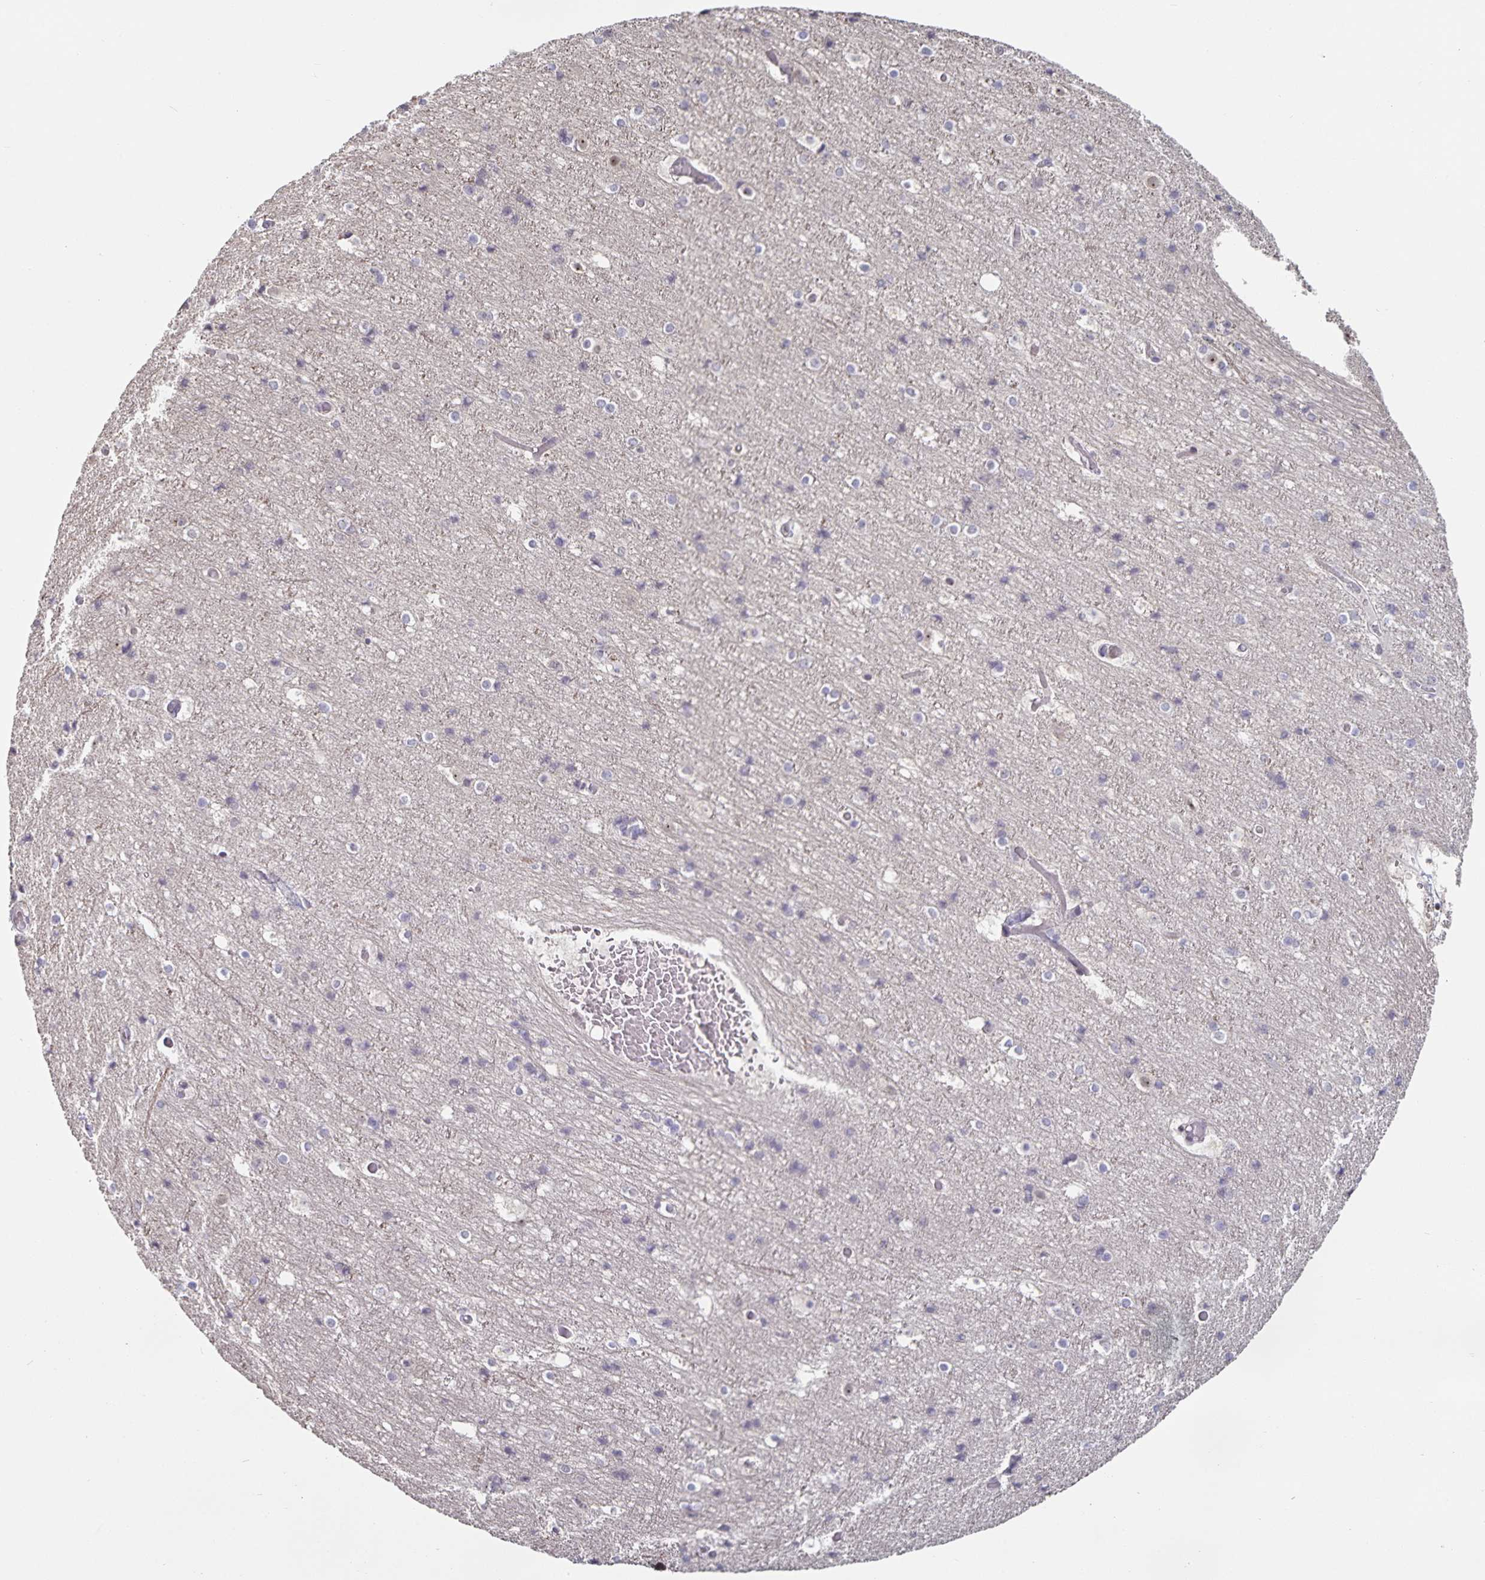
{"staining": {"intensity": "negative", "quantity": "none", "location": "none"}, "tissue": "cerebral cortex", "cell_type": "Endothelial cells", "image_type": "normal", "snomed": [{"axis": "morphology", "description": "Normal tissue, NOS"}, {"axis": "topography", "description": "Cerebral cortex"}], "caption": "The photomicrograph displays no significant positivity in endothelial cells of cerebral cortex. (DAB IHC visualized using brightfield microscopy, high magnification).", "gene": "DNAH9", "patient": {"sex": "female", "age": 52}}